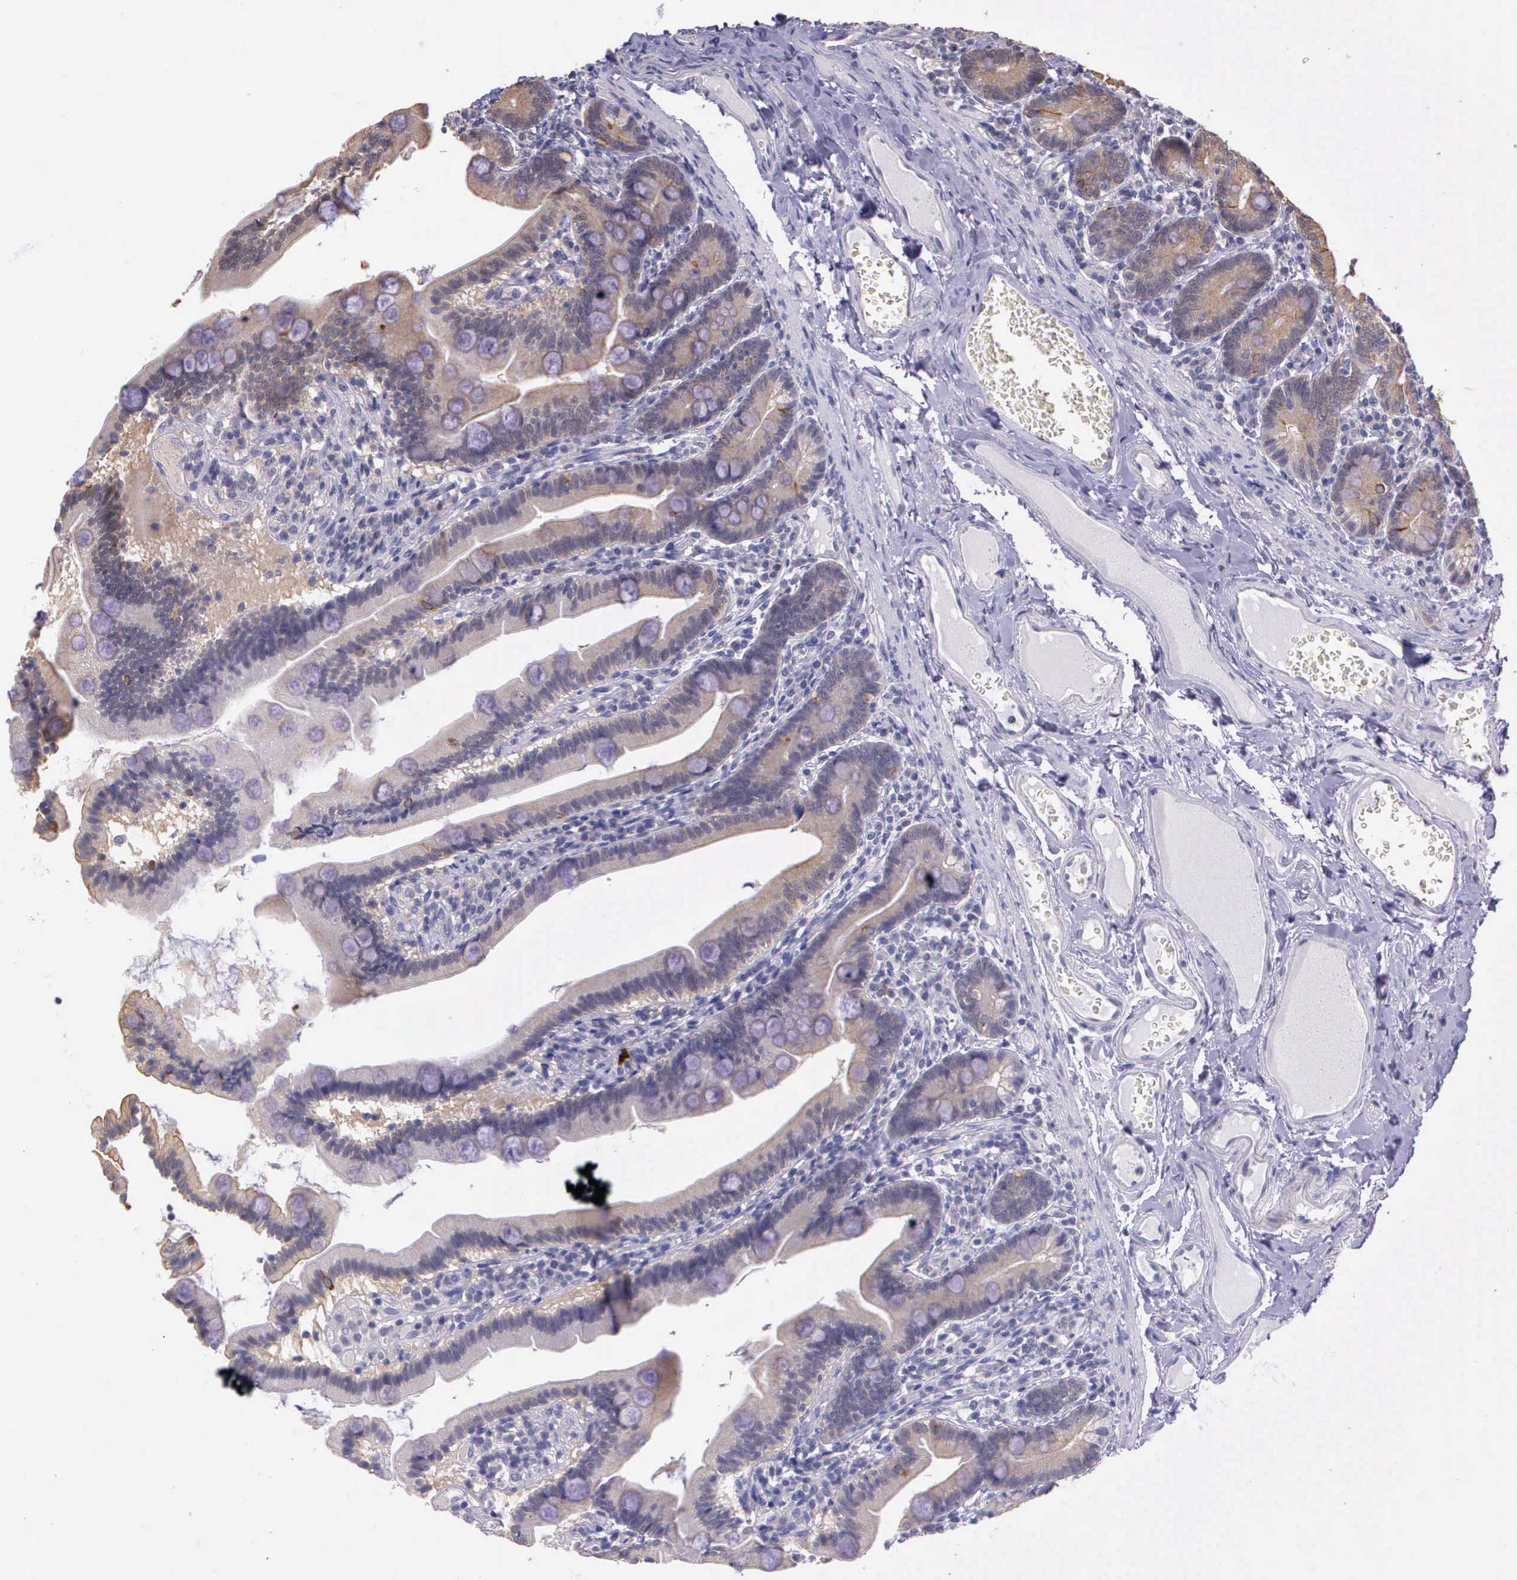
{"staining": {"intensity": "weak", "quantity": ">75%", "location": "cytoplasmic/membranous,nuclear"}, "tissue": "duodenum", "cell_type": "Glandular cells", "image_type": "normal", "snomed": [{"axis": "morphology", "description": "Normal tissue, NOS"}, {"axis": "topography", "description": "Duodenum"}], "caption": "IHC staining of normal duodenum, which exhibits low levels of weak cytoplasmic/membranous,nuclear positivity in about >75% of glandular cells indicating weak cytoplasmic/membranous,nuclear protein positivity. The staining was performed using DAB (brown) for protein detection and nuclei were counterstained in hematoxylin (blue).", "gene": "IGBP1P2", "patient": {"sex": "female", "age": 75}}